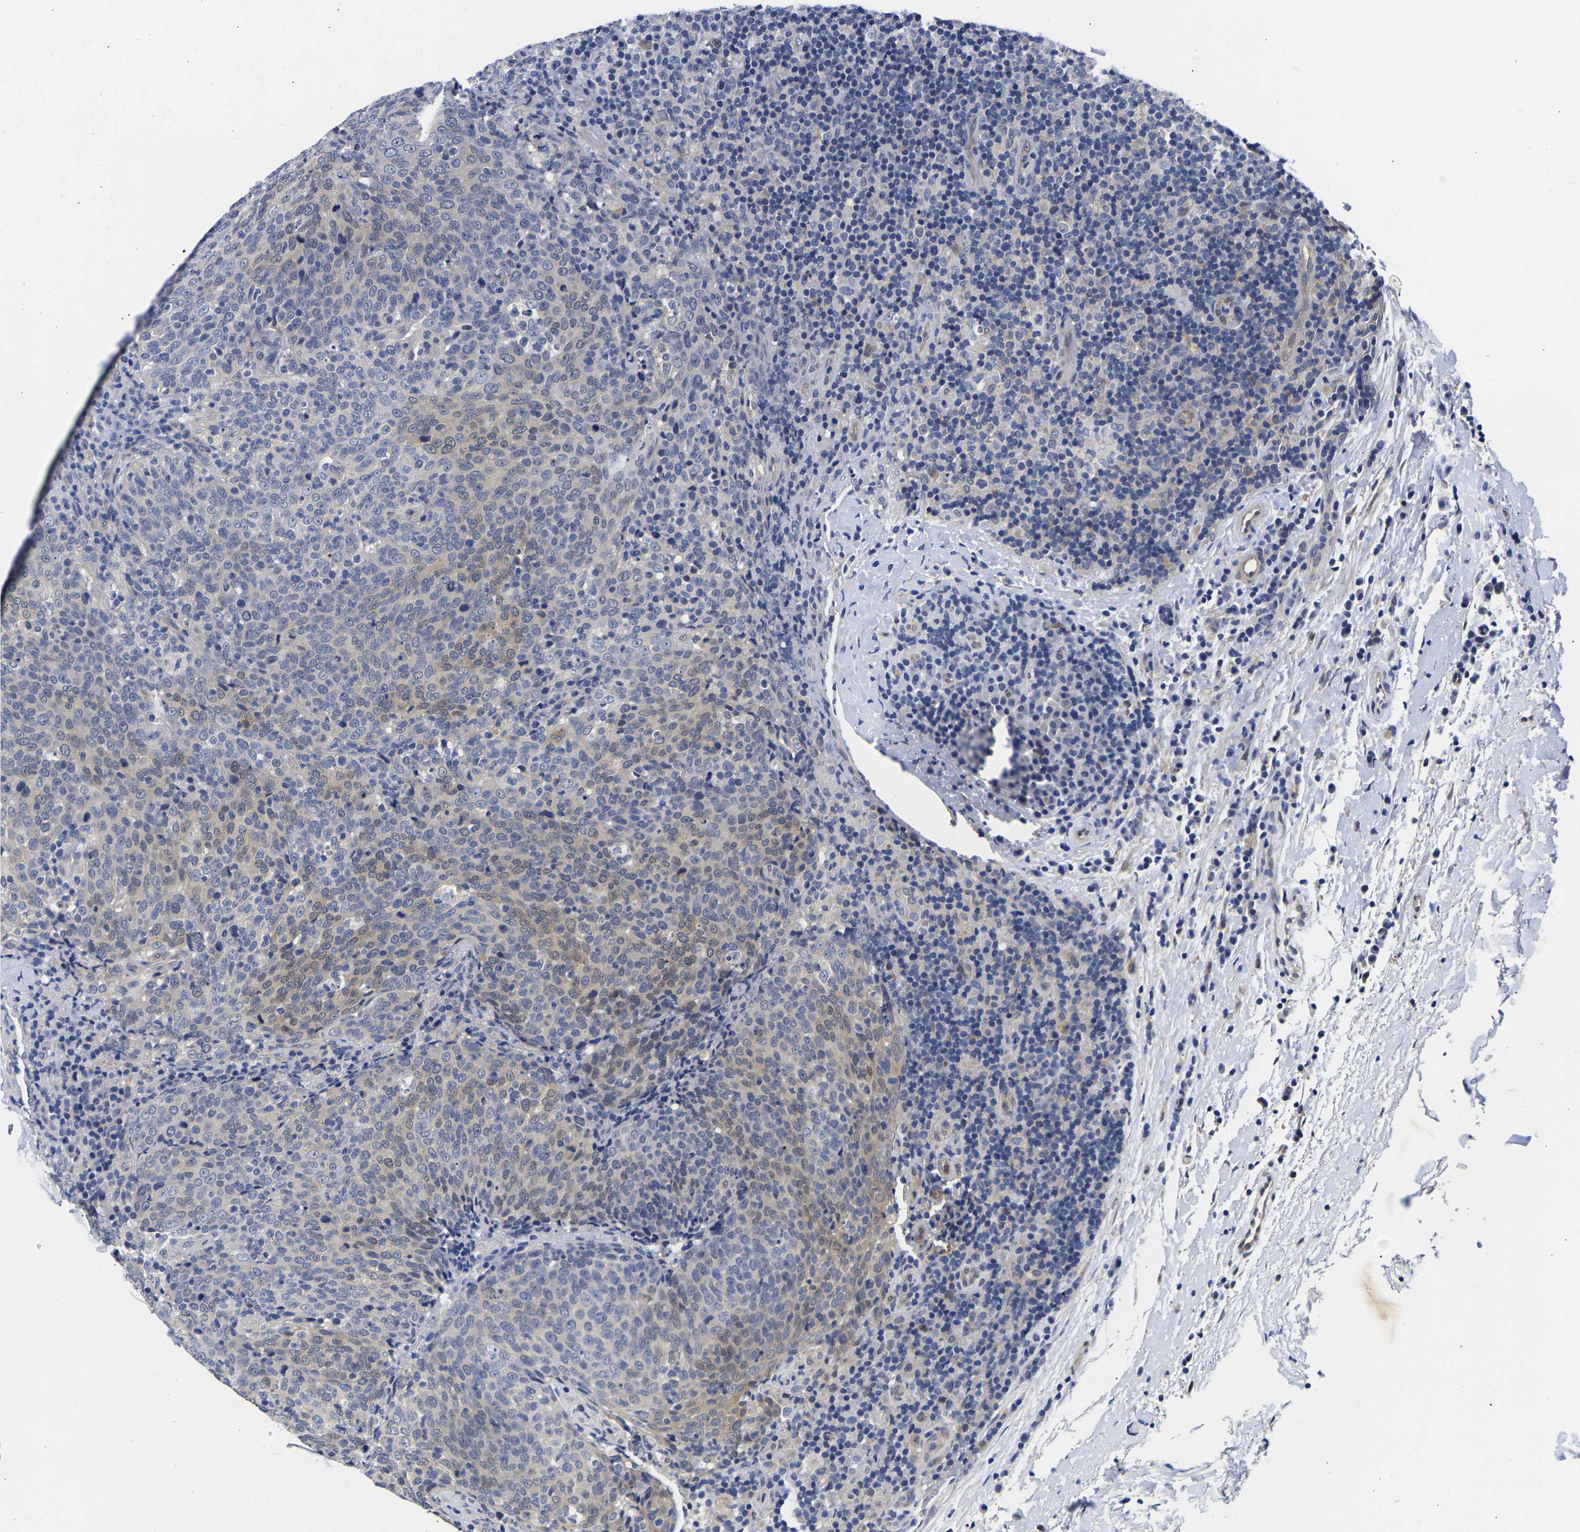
{"staining": {"intensity": "weak", "quantity": "<25%", "location": "cytoplasmic/membranous"}, "tissue": "head and neck cancer", "cell_type": "Tumor cells", "image_type": "cancer", "snomed": [{"axis": "morphology", "description": "Squamous cell carcinoma, NOS"}, {"axis": "morphology", "description": "Squamous cell carcinoma, metastatic, NOS"}, {"axis": "topography", "description": "Lymph node"}, {"axis": "topography", "description": "Head-Neck"}], "caption": "Immunohistochemical staining of head and neck cancer demonstrates no significant positivity in tumor cells. The staining is performed using DAB brown chromogen with nuclei counter-stained in using hematoxylin.", "gene": "CCDC6", "patient": {"sex": "male", "age": 62}}